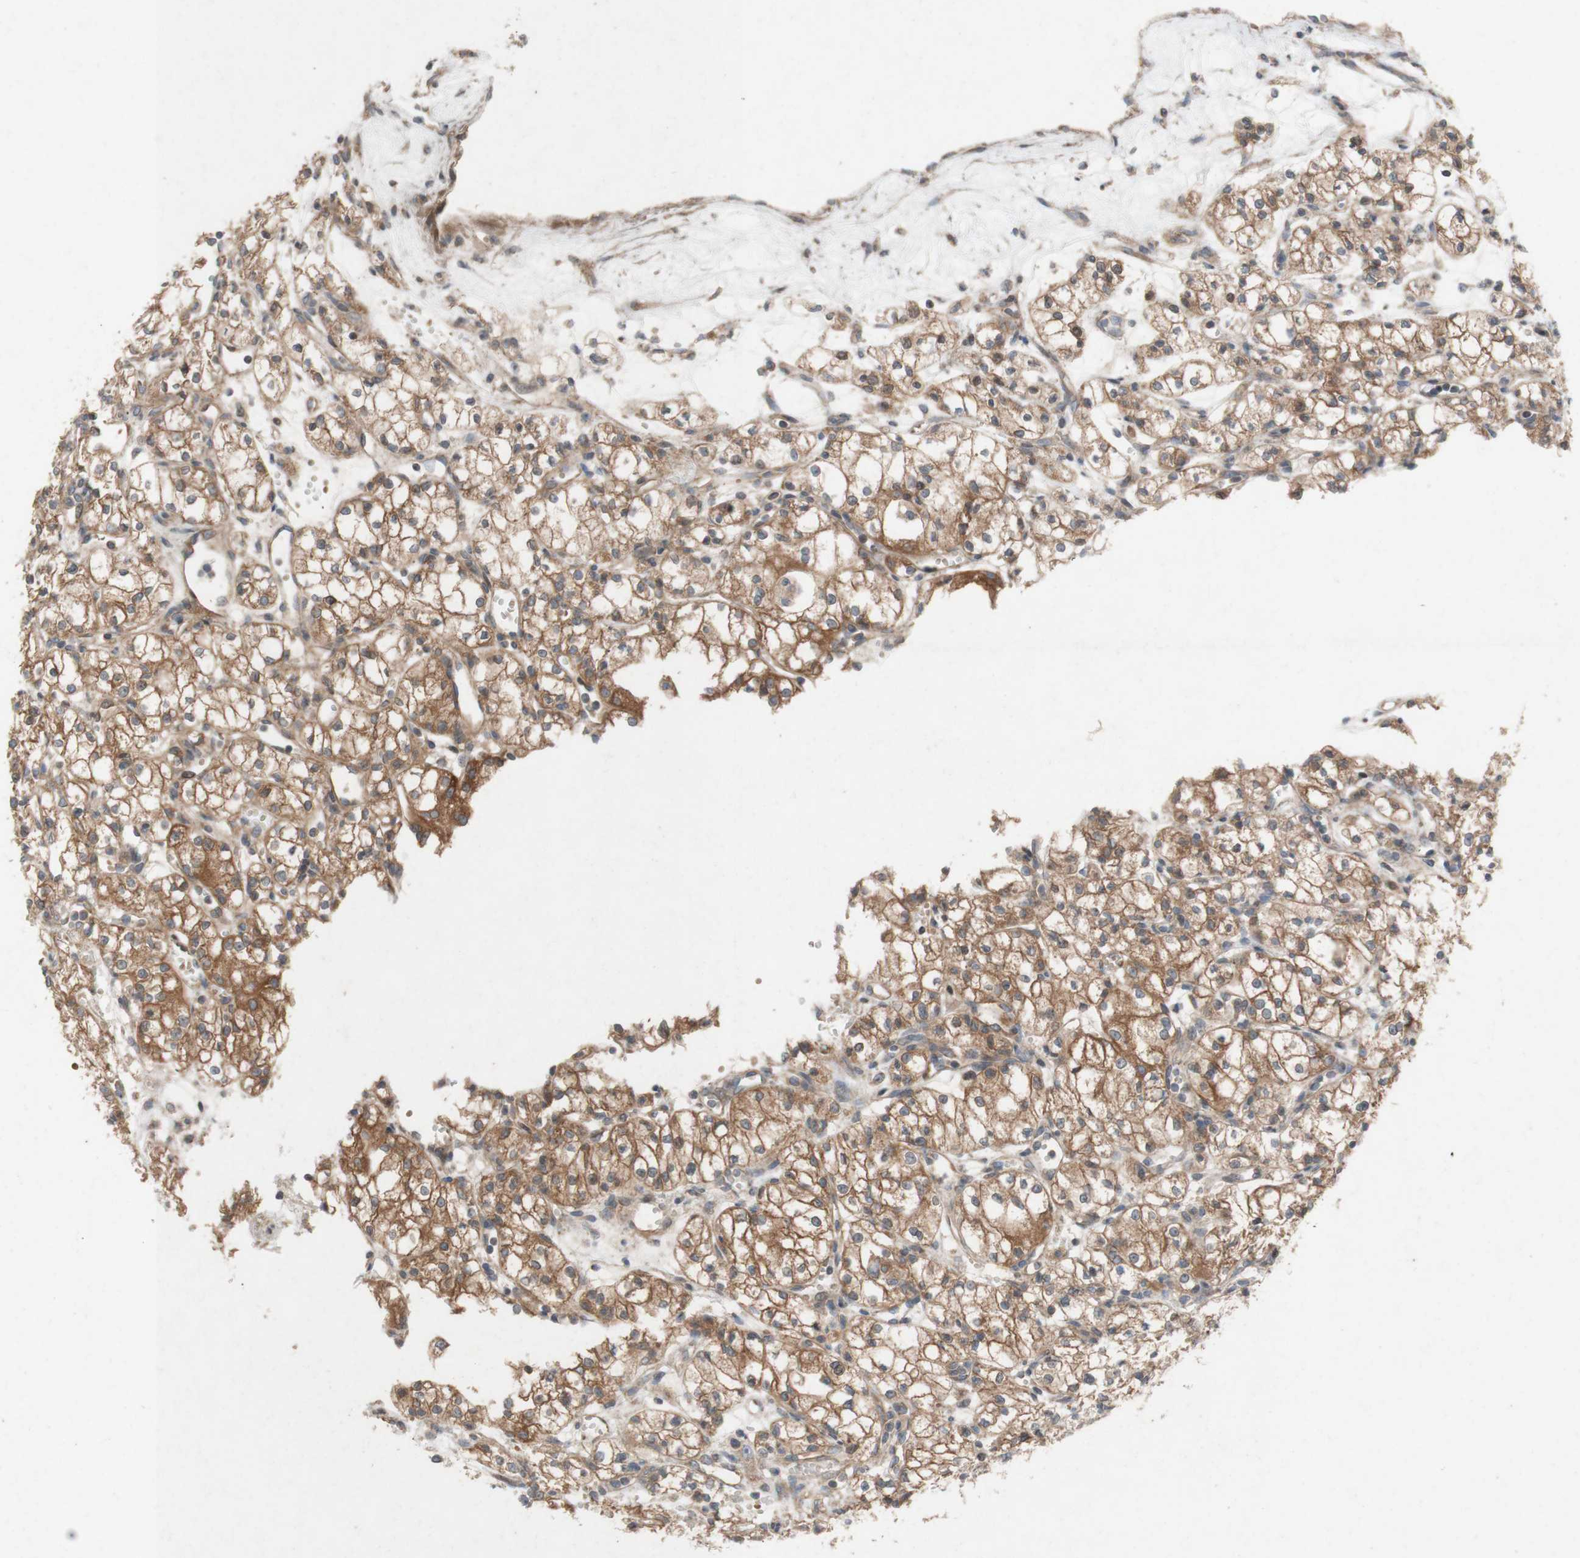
{"staining": {"intensity": "moderate", "quantity": ">75%", "location": "cytoplasmic/membranous"}, "tissue": "renal cancer", "cell_type": "Tumor cells", "image_type": "cancer", "snomed": [{"axis": "morphology", "description": "Normal tissue, NOS"}, {"axis": "morphology", "description": "Adenocarcinoma, NOS"}, {"axis": "topography", "description": "Kidney"}], "caption": "Moderate cytoplasmic/membranous protein staining is seen in about >75% of tumor cells in renal cancer.", "gene": "TST", "patient": {"sex": "male", "age": 59}}